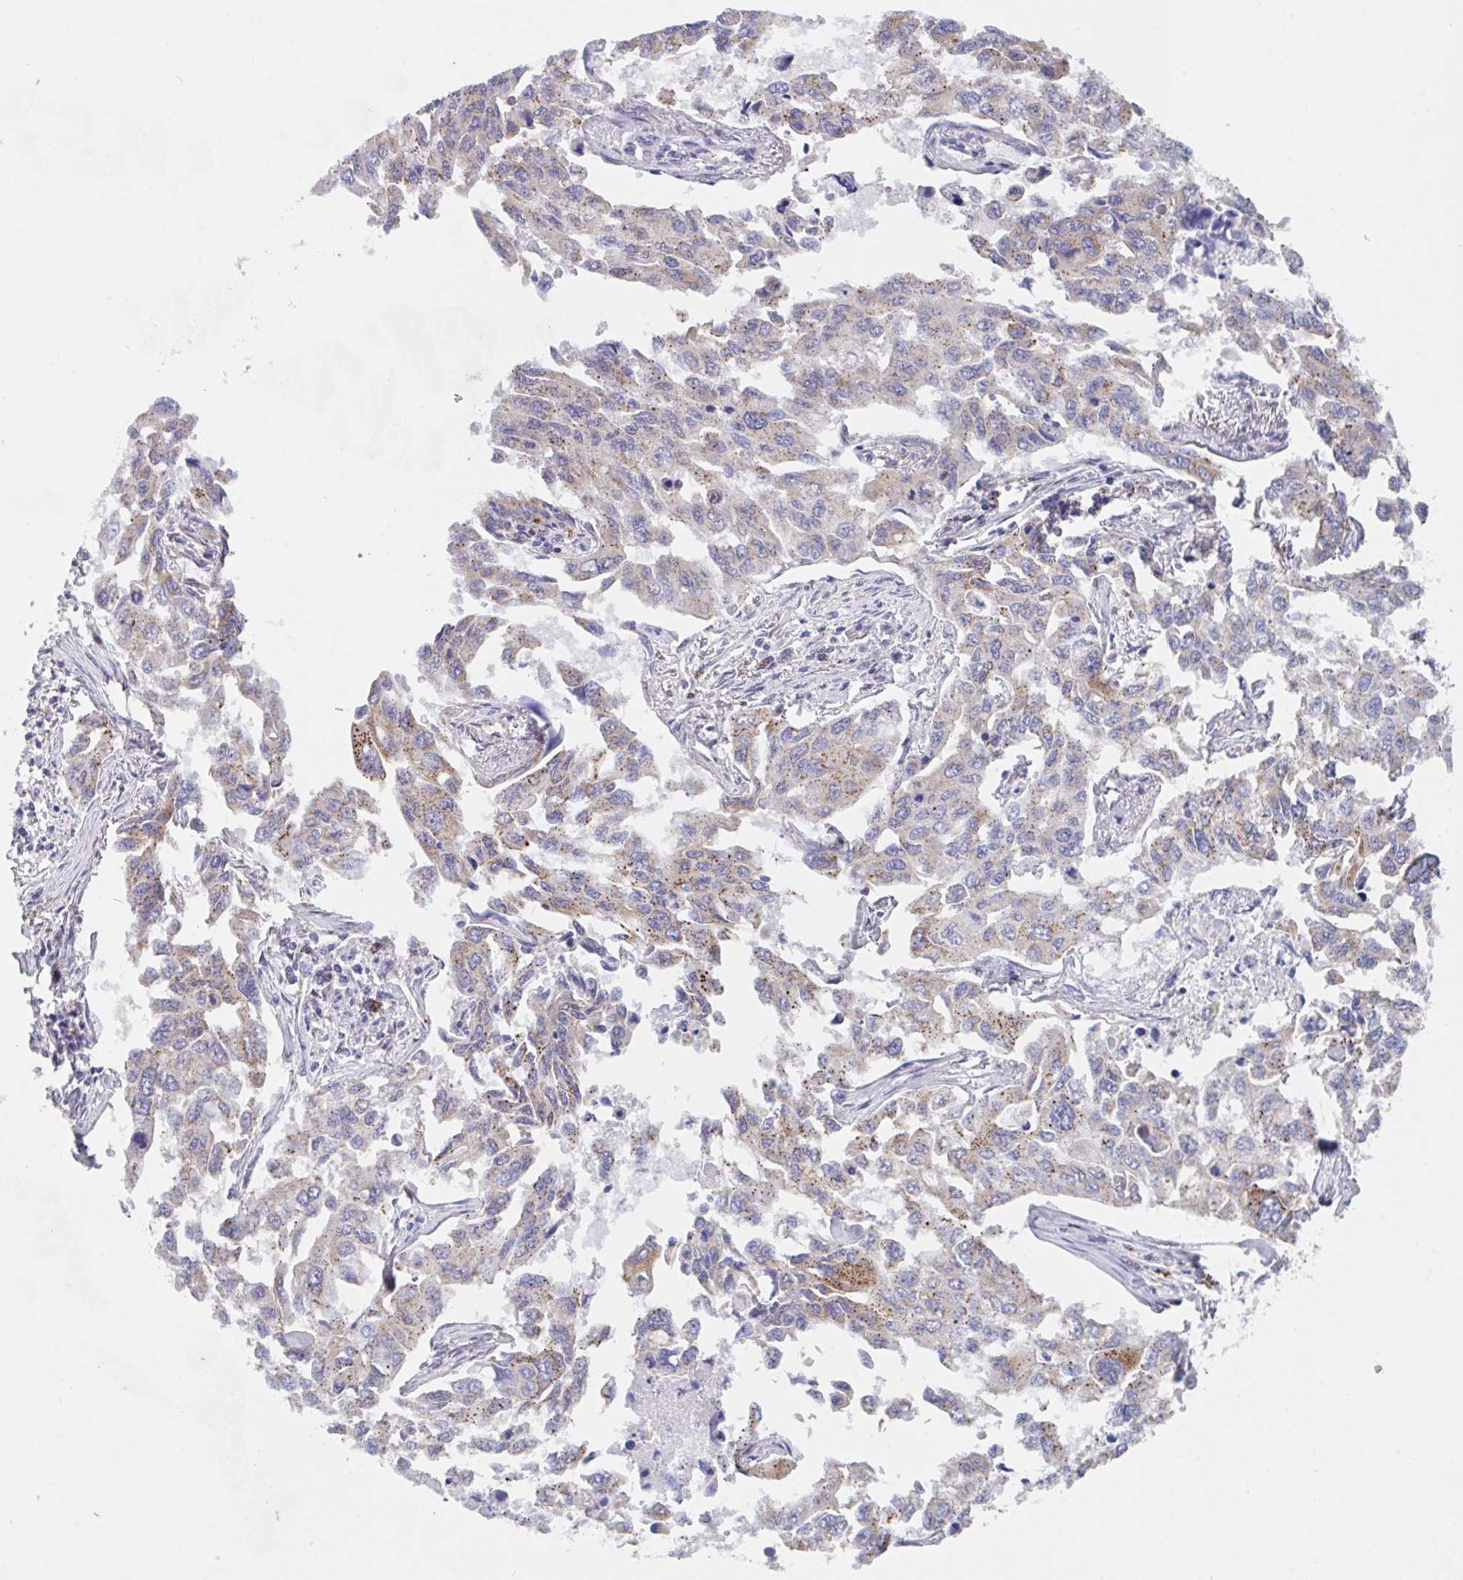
{"staining": {"intensity": "moderate", "quantity": "25%-75%", "location": "cytoplasmic/membranous"}, "tissue": "lung cancer", "cell_type": "Tumor cells", "image_type": "cancer", "snomed": [{"axis": "morphology", "description": "Adenocarcinoma, NOS"}, {"axis": "topography", "description": "Lung"}], "caption": "Immunohistochemistry (DAB (3,3'-diaminobenzidine)) staining of lung adenocarcinoma displays moderate cytoplasmic/membranous protein staining in approximately 25%-75% of tumor cells.", "gene": "PROSER3", "patient": {"sex": "male", "age": 64}}